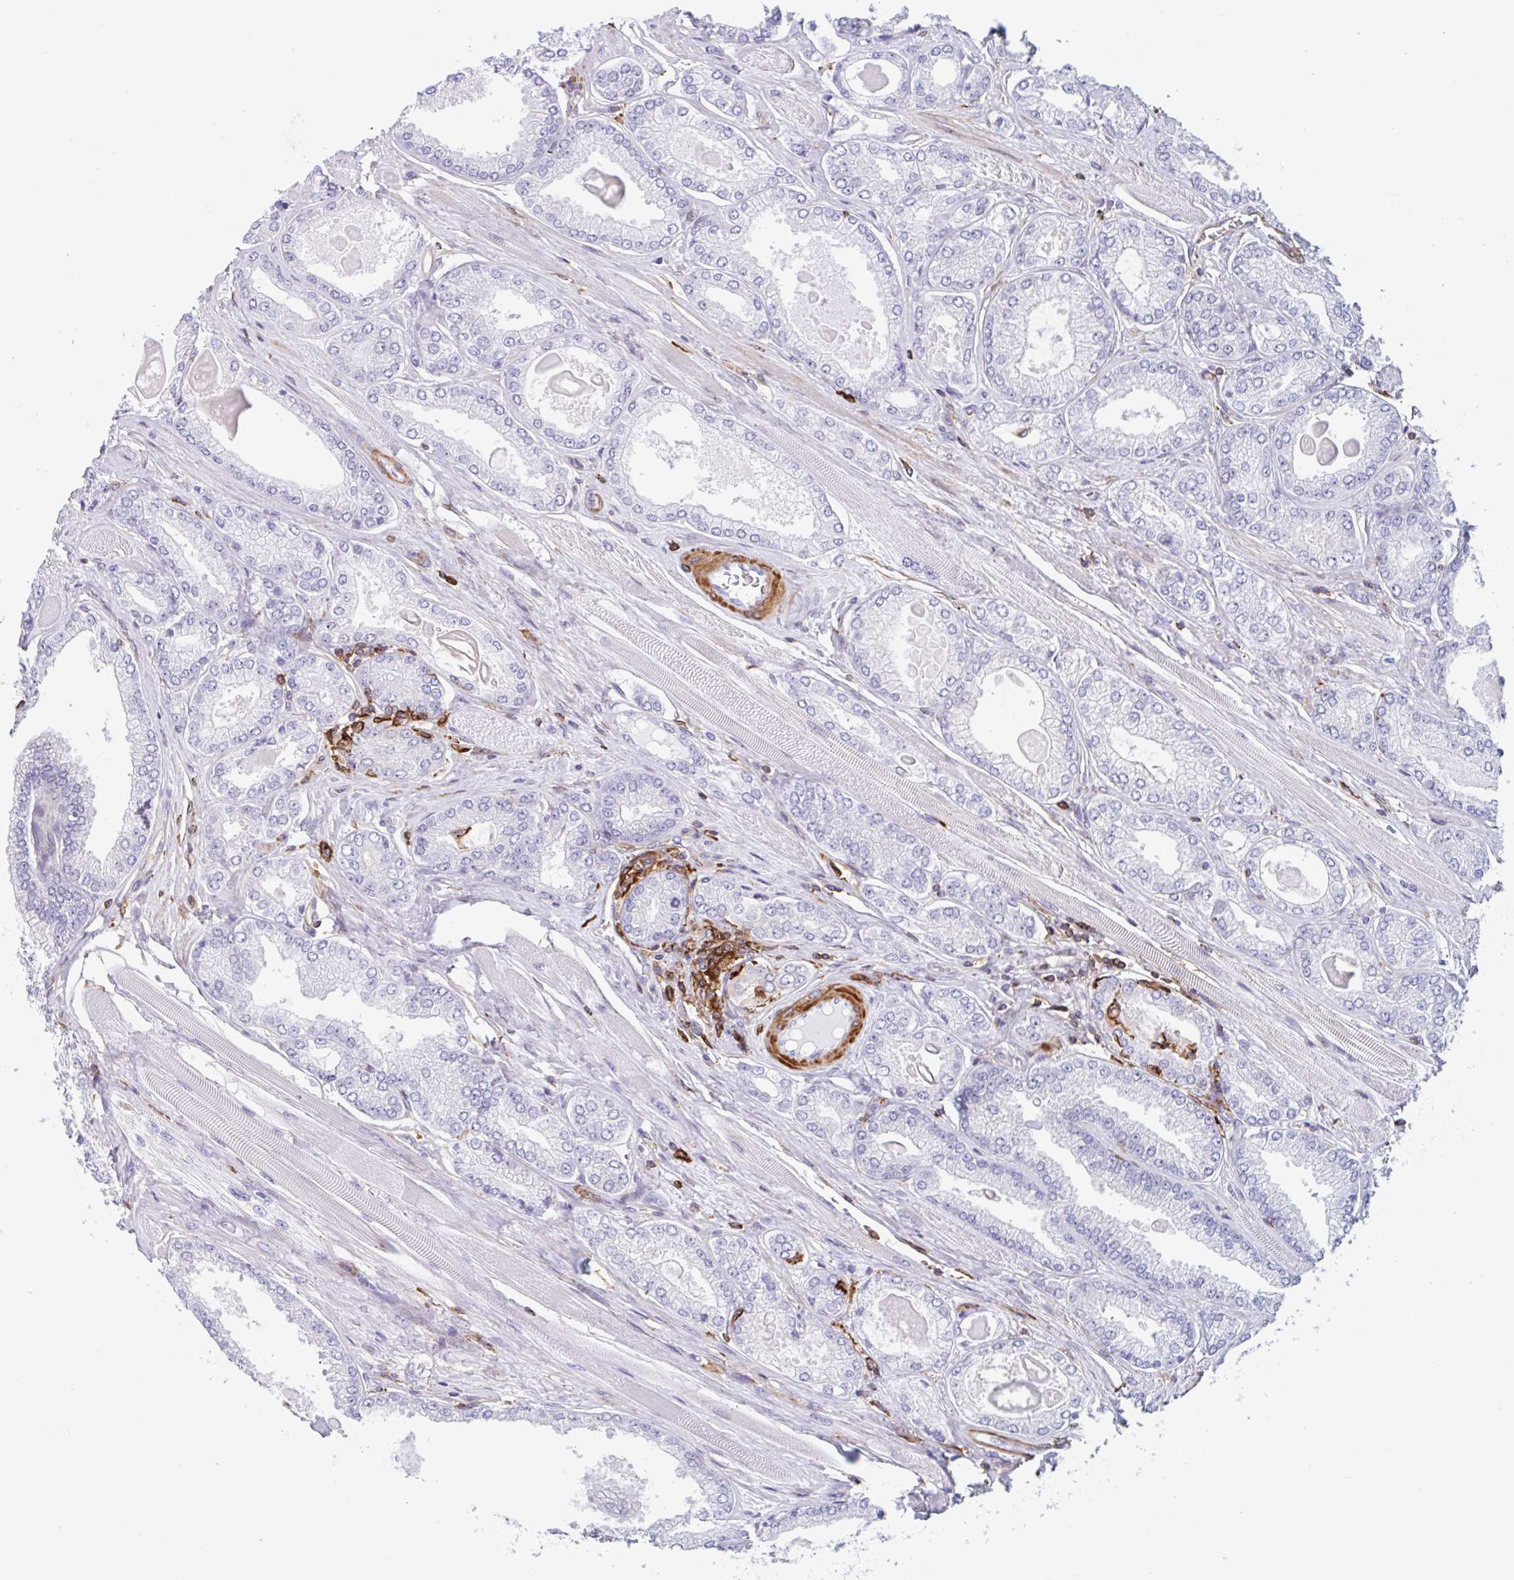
{"staining": {"intensity": "negative", "quantity": "none", "location": "none"}, "tissue": "prostate cancer", "cell_type": "Tumor cells", "image_type": "cancer", "snomed": [{"axis": "morphology", "description": "Adenocarcinoma, High grade"}, {"axis": "topography", "description": "Prostate"}], "caption": "A high-resolution image shows immunohistochemistry staining of adenocarcinoma (high-grade) (prostate), which exhibits no significant staining in tumor cells.", "gene": "EFHD1", "patient": {"sex": "male", "age": 68}}